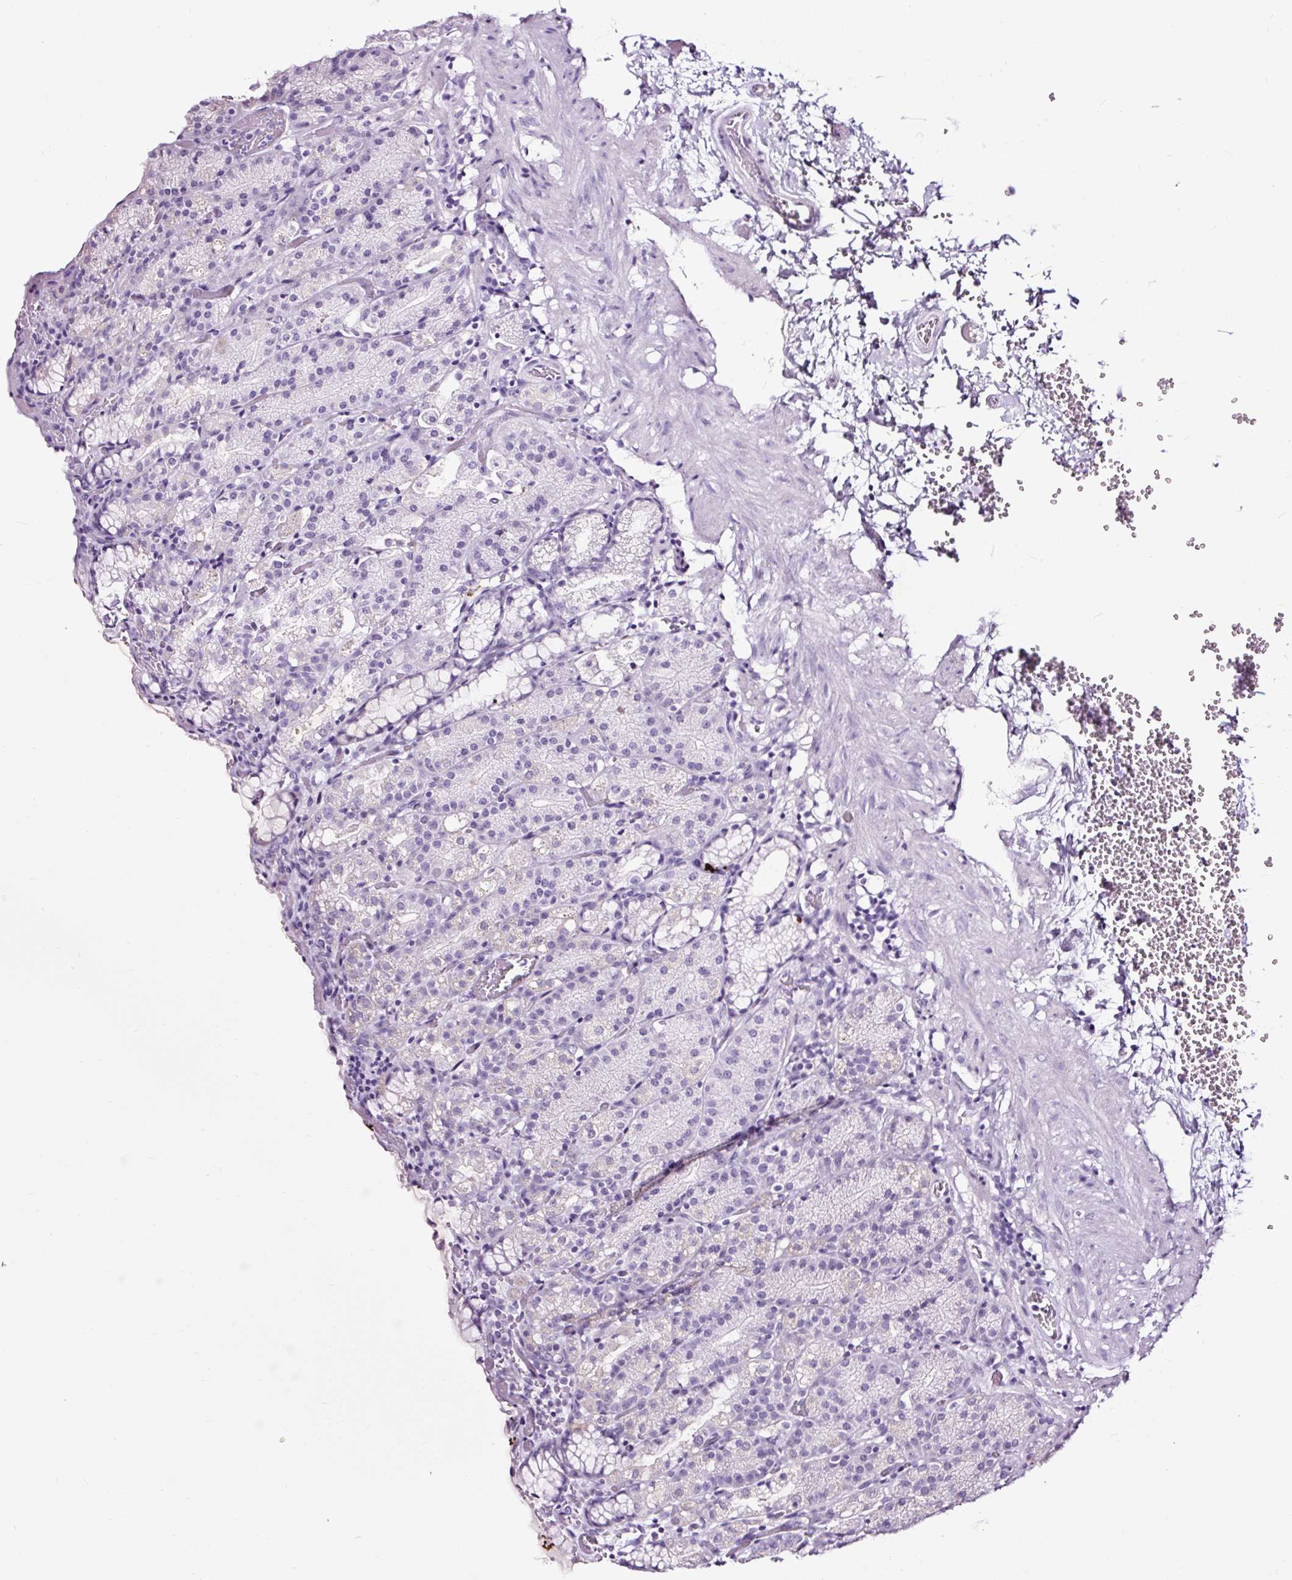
{"staining": {"intensity": "negative", "quantity": "none", "location": "none"}, "tissue": "stomach", "cell_type": "Glandular cells", "image_type": "normal", "snomed": [{"axis": "morphology", "description": "Normal tissue, NOS"}, {"axis": "topography", "description": "Stomach, upper"}], "caption": "Immunohistochemistry (IHC) of normal stomach shows no expression in glandular cells. Nuclei are stained in blue.", "gene": "NPHS2", "patient": {"sex": "female", "age": 81}}